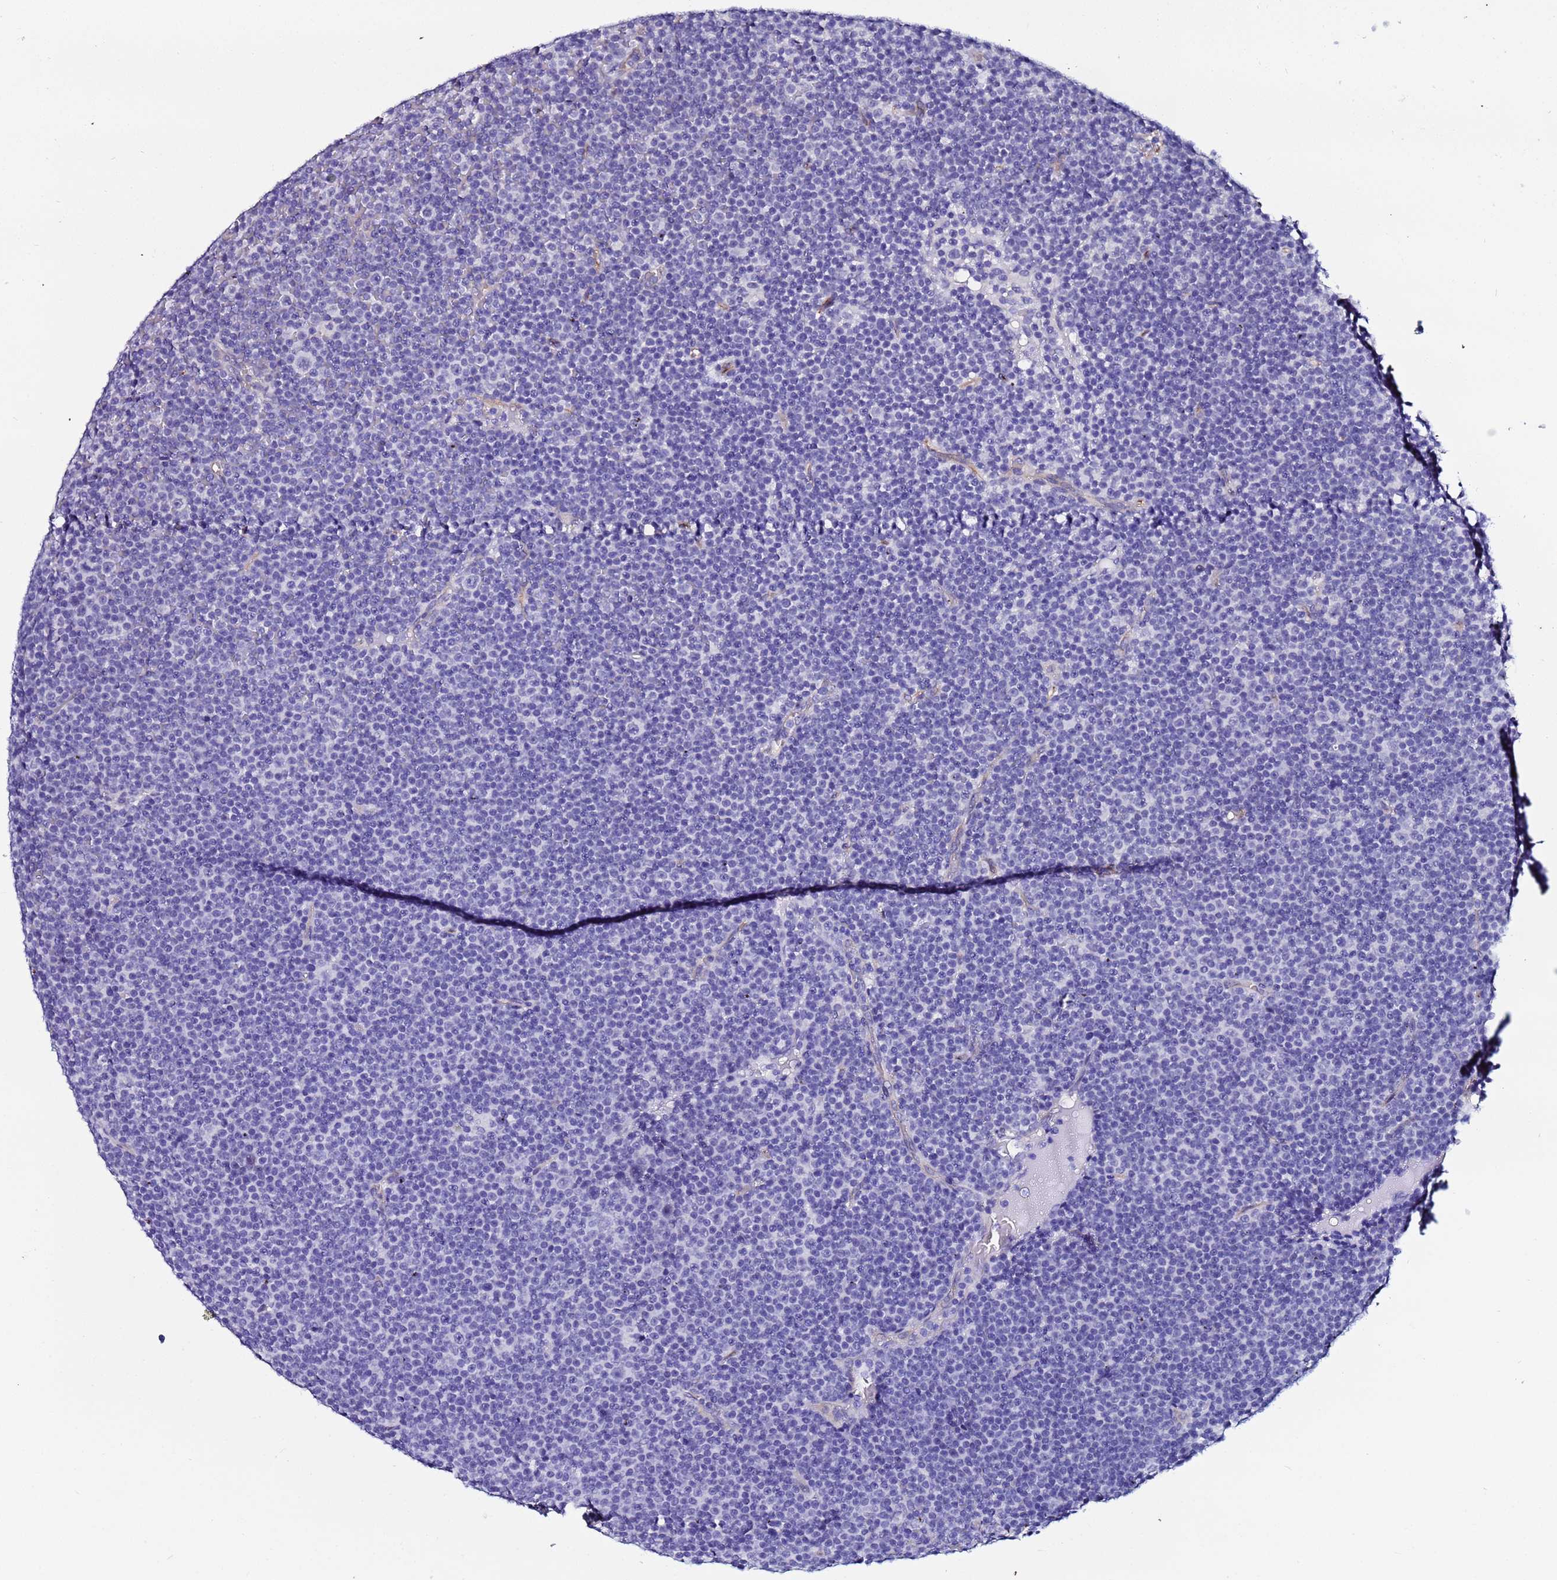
{"staining": {"intensity": "negative", "quantity": "none", "location": "none"}, "tissue": "lymphoma", "cell_type": "Tumor cells", "image_type": "cancer", "snomed": [{"axis": "morphology", "description": "Malignant lymphoma, non-Hodgkin's type, Low grade"}, {"axis": "topography", "description": "Lymph node"}], "caption": "The histopathology image exhibits no staining of tumor cells in lymphoma. (DAB (3,3'-diaminobenzidine) IHC with hematoxylin counter stain).", "gene": "DEFB104A", "patient": {"sex": "female", "age": 67}}